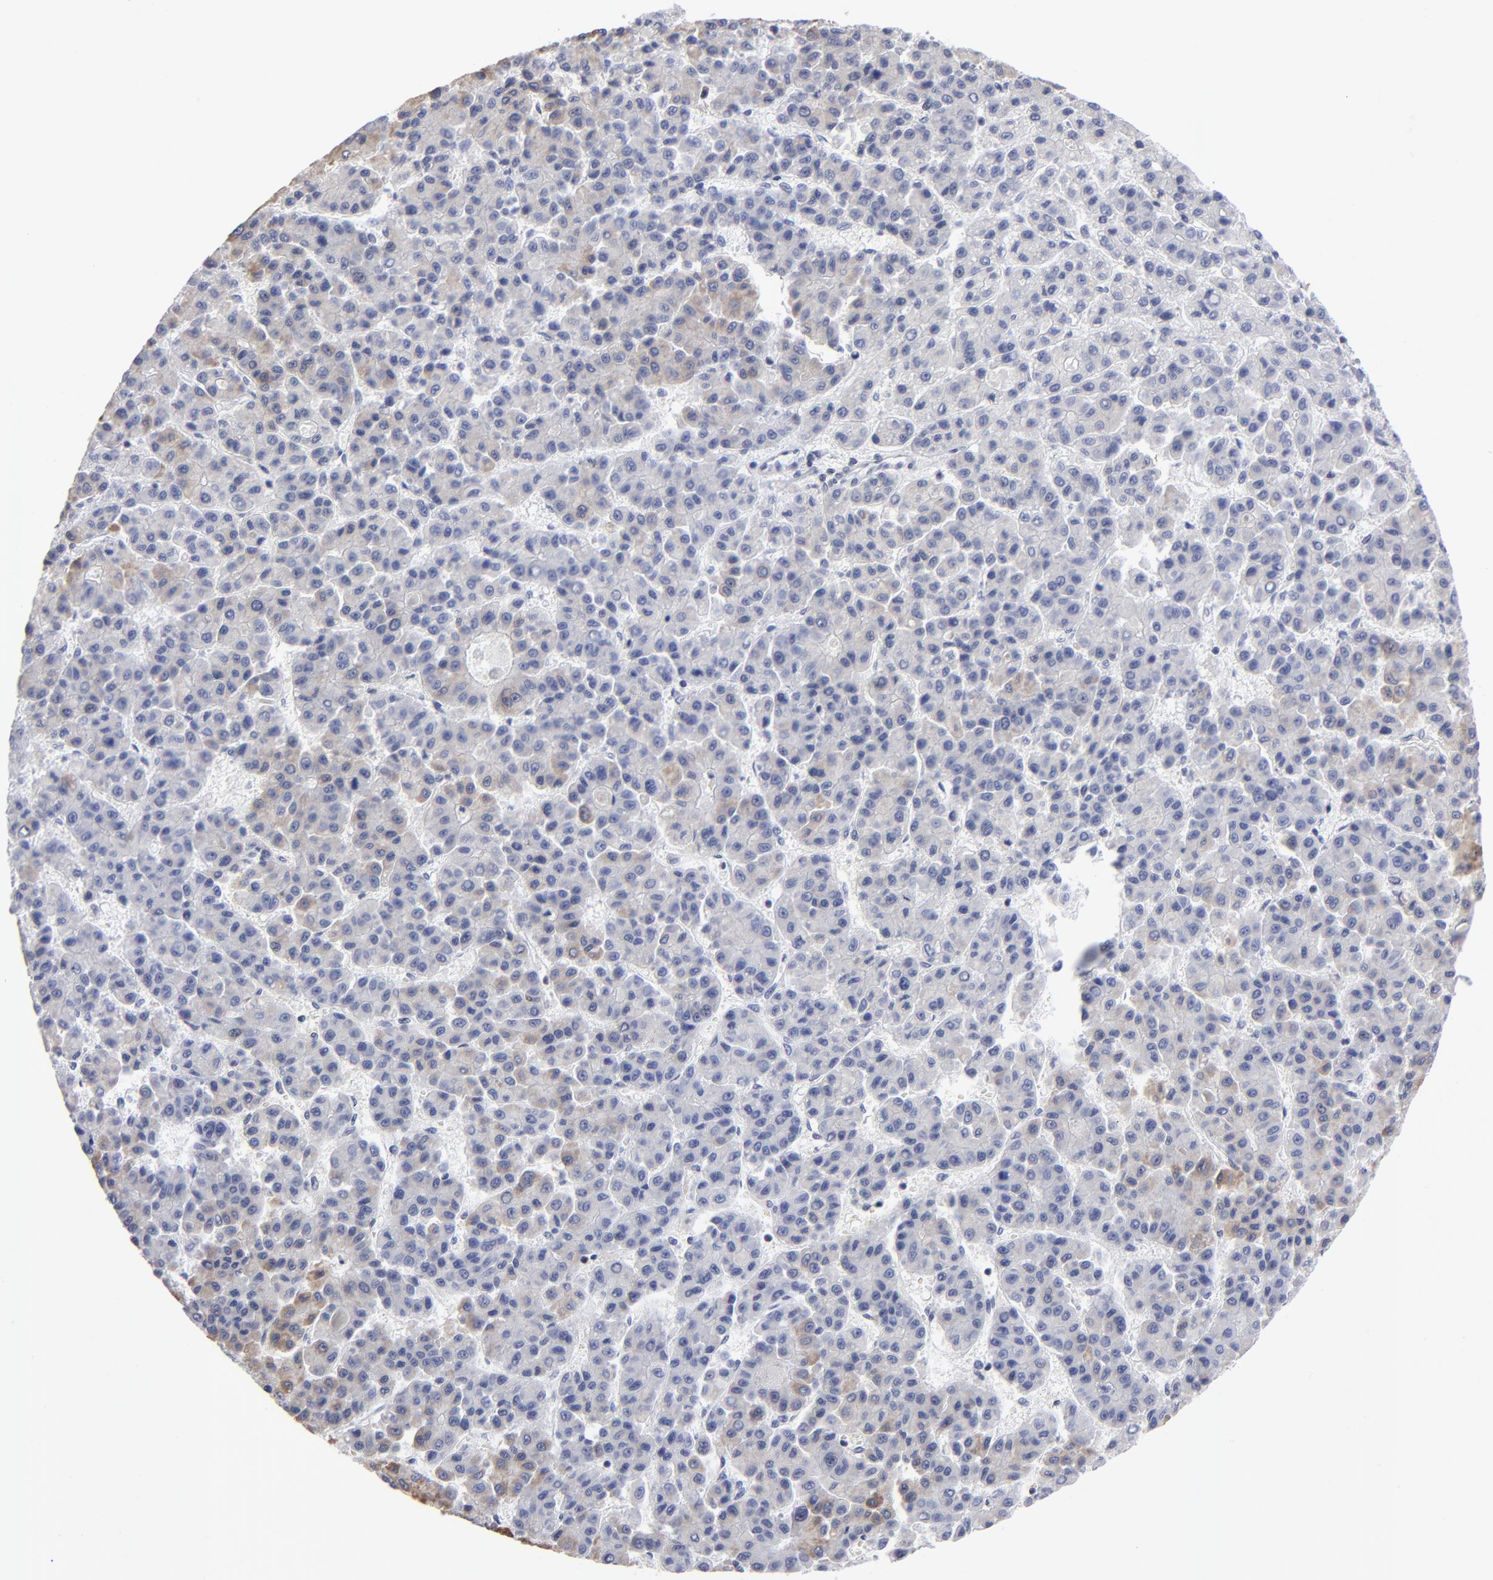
{"staining": {"intensity": "weak", "quantity": "<25%", "location": "cytoplasmic/membranous"}, "tissue": "liver cancer", "cell_type": "Tumor cells", "image_type": "cancer", "snomed": [{"axis": "morphology", "description": "Carcinoma, Hepatocellular, NOS"}, {"axis": "topography", "description": "Liver"}], "caption": "Liver cancer stained for a protein using IHC exhibits no positivity tumor cells.", "gene": "SP2", "patient": {"sex": "male", "age": 70}}